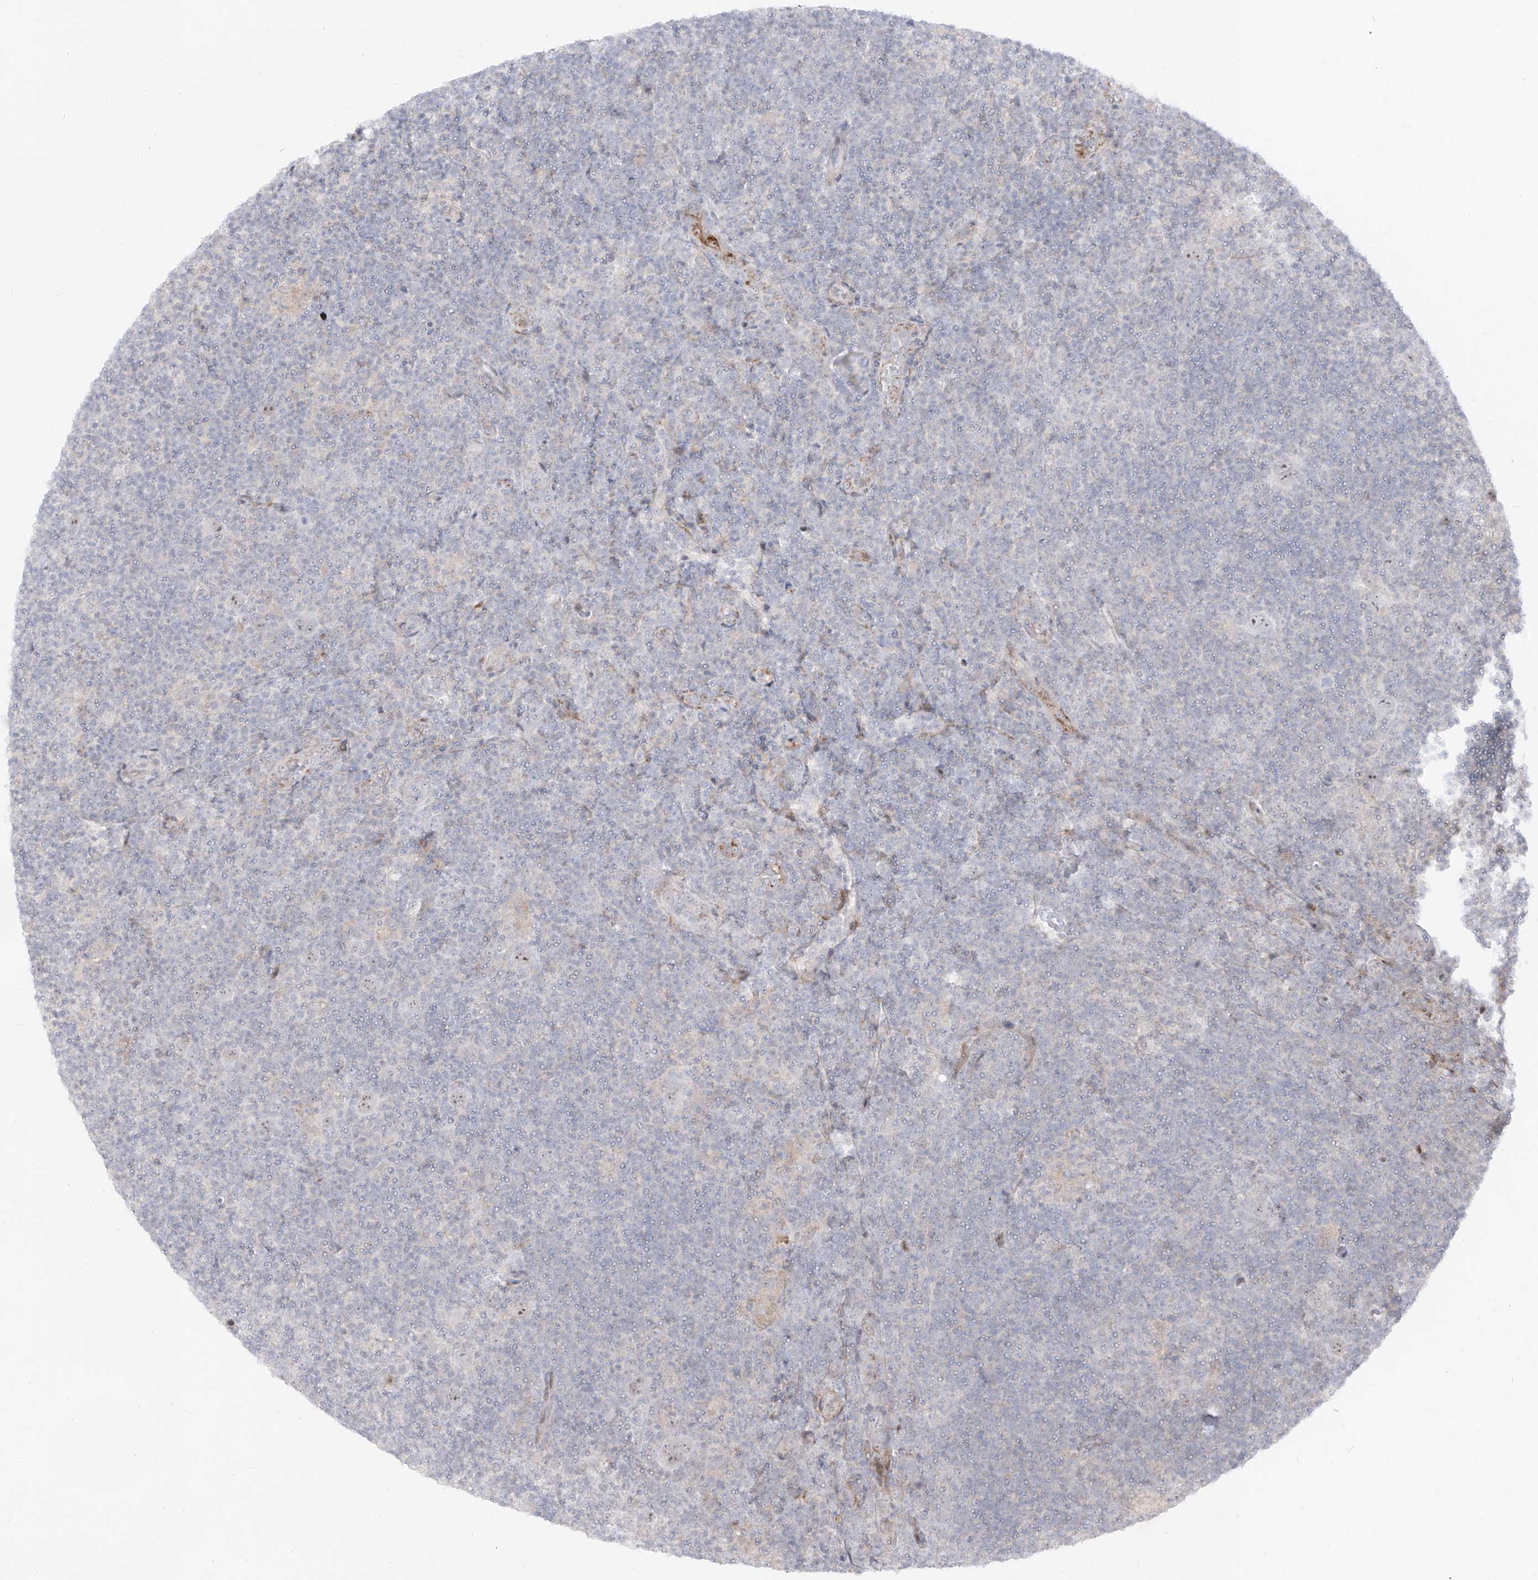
{"staining": {"intensity": "negative", "quantity": "none", "location": "none"}, "tissue": "lymphoma", "cell_type": "Tumor cells", "image_type": "cancer", "snomed": [{"axis": "morphology", "description": "Hodgkin's disease, NOS"}, {"axis": "topography", "description": "Lymph node"}], "caption": "IHC of human Hodgkin's disease reveals no staining in tumor cells. (Brightfield microscopy of DAB (3,3'-diaminobenzidine) immunohistochemistry (IHC) at high magnification).", "gene": "ZNF180", "patient": {"sex": "female", "age": 57}}